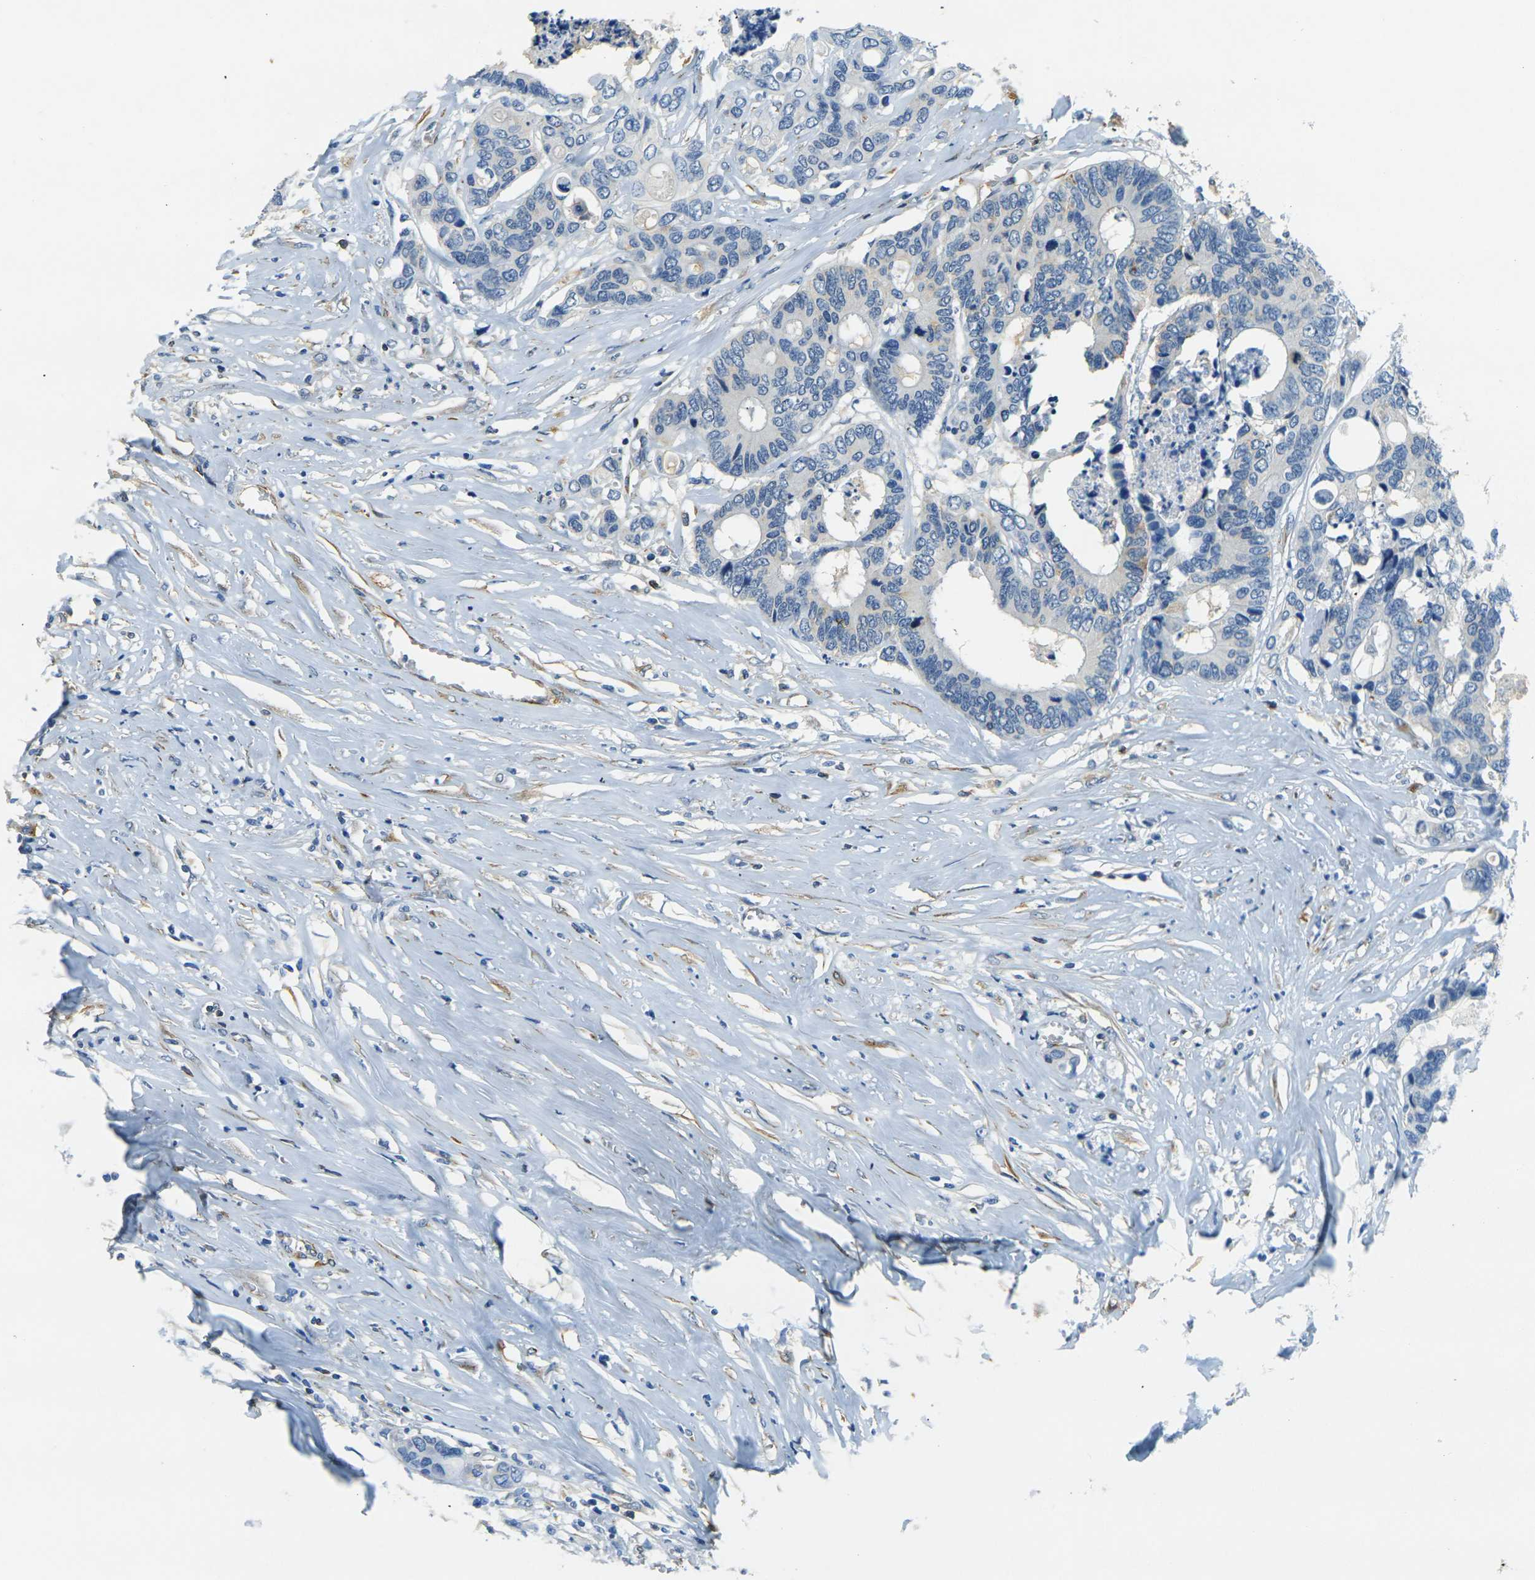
{"staining": {"intensity": "negative", "quantity": "none", "location": "none"}, "tissue": "colorectal cancer", "cell_type": "Tumor cells", "image_type": "cancer", "snomed": [{"axis": "morphology", "description": "Adenocarcinoma, NOS"}, {"axis": "topography", "description": "Rectum"}], "caption": "IHC histopathology image of colorectal cancer (adenocarcinoma) stained for a protein (brown), which displays no expression in tumor cells. (Stains: DAB immunohistochemistry (IHC) with hematoxylin counter stain, Microscopy: brightfield microscopy at high magnification).", "gene": "SORT1", "patient": {"sex": "male", "age": 55}}